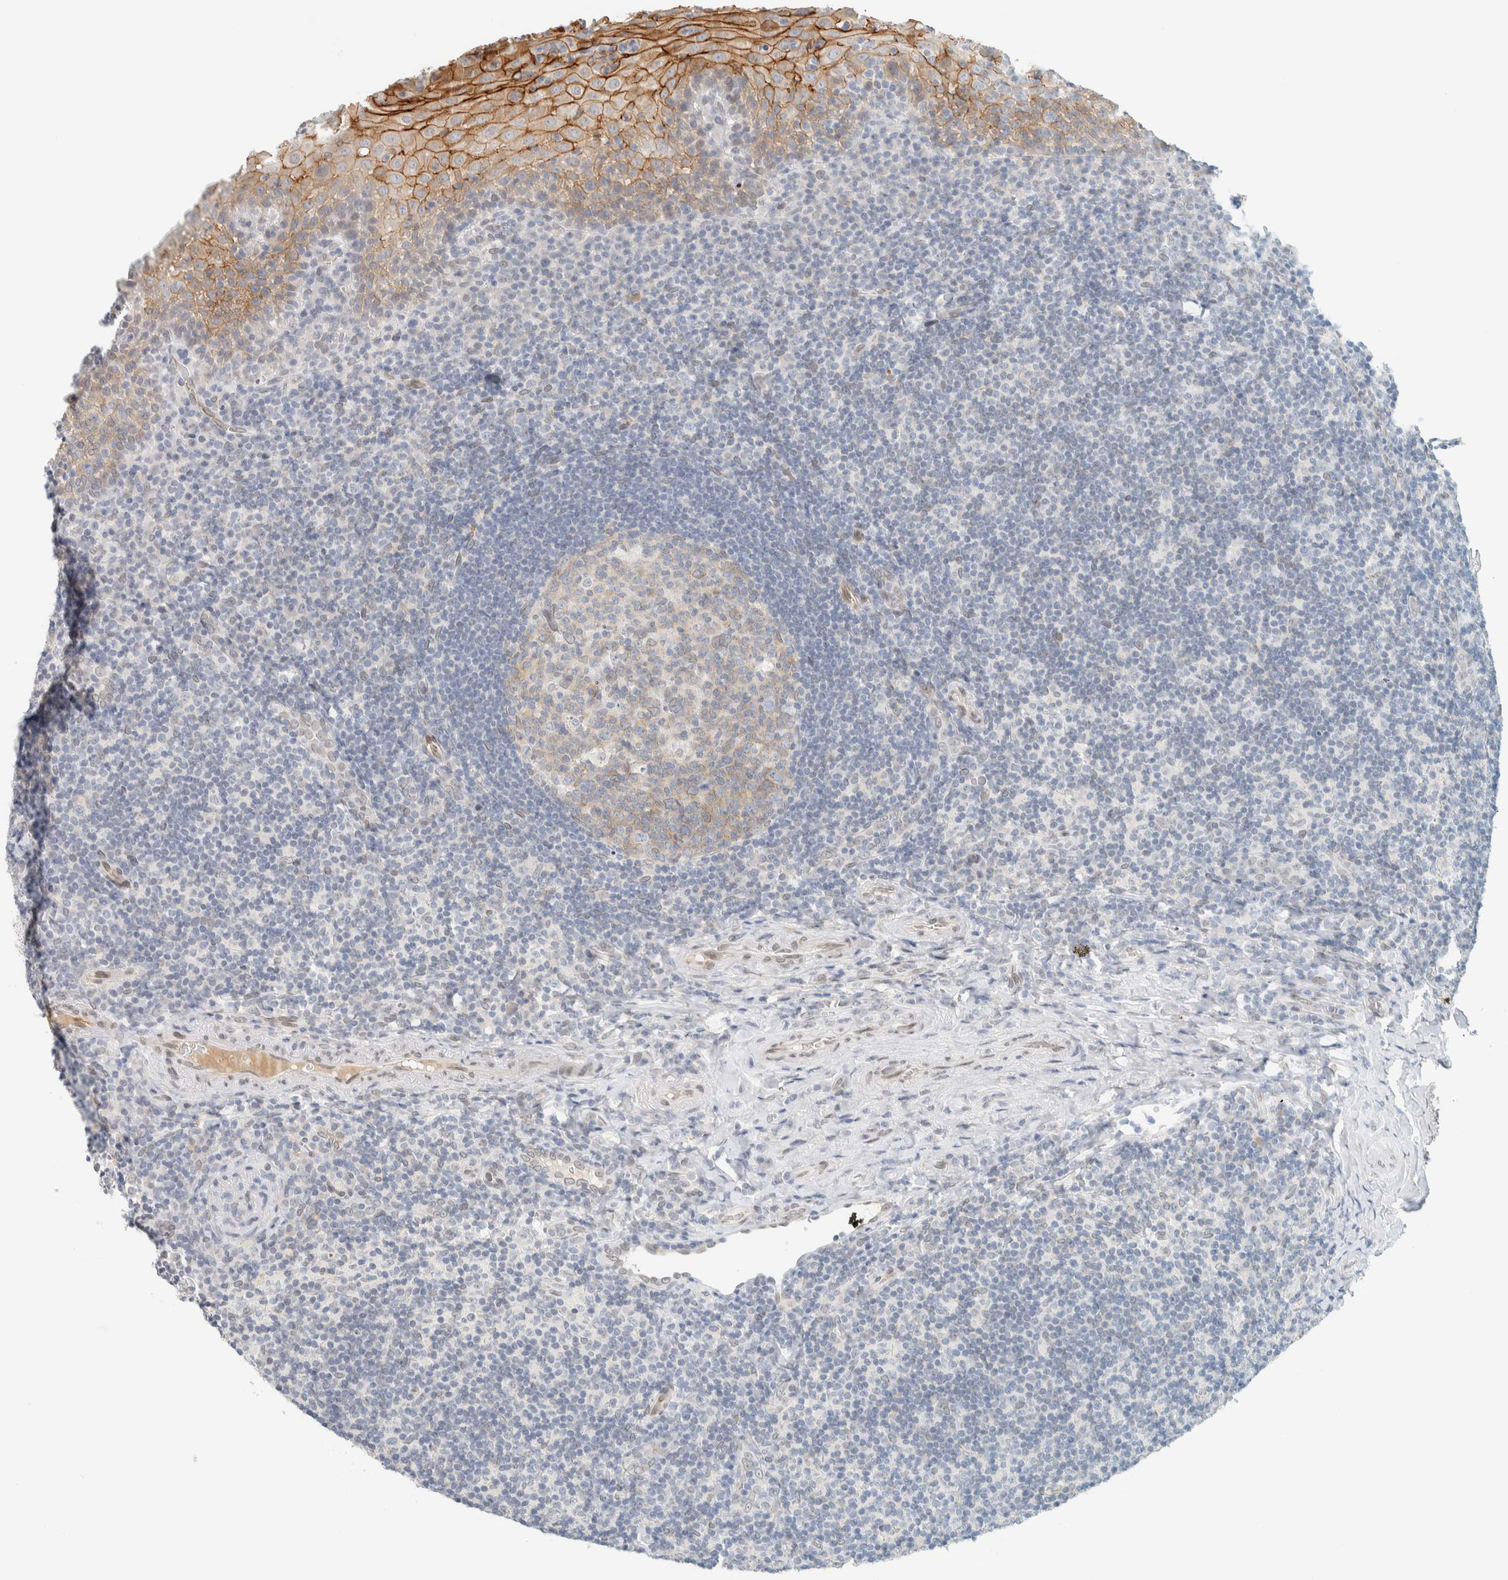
{"staining": {"intensity": "weak", "quantity": "<25%", "location": "cytoplasmic/membranous"}, "tissue": "tonsil", "cell_type": "Germinal center cells", "image_type": "normal", "snomed": [{"axis": "morphology", "description": "Normal tissue, NOS"}, {"axis": "topography", "description": "Tonsil"}], "caption": "This photomicrograph is of unremarkable tonsil stained with immunohistochemistry (IHC) to label a protein in brown with the nuclei are counter-stained blue. There is no positivity in germinal center cells. The staining was performed using DAB to visualize the protein expression in brown, while the nuclei were stained in blue with hematoxylin (Magnification: 20x).", "gene": "C1QTNF12", "patient": {"sex": "male", "age": 37}}